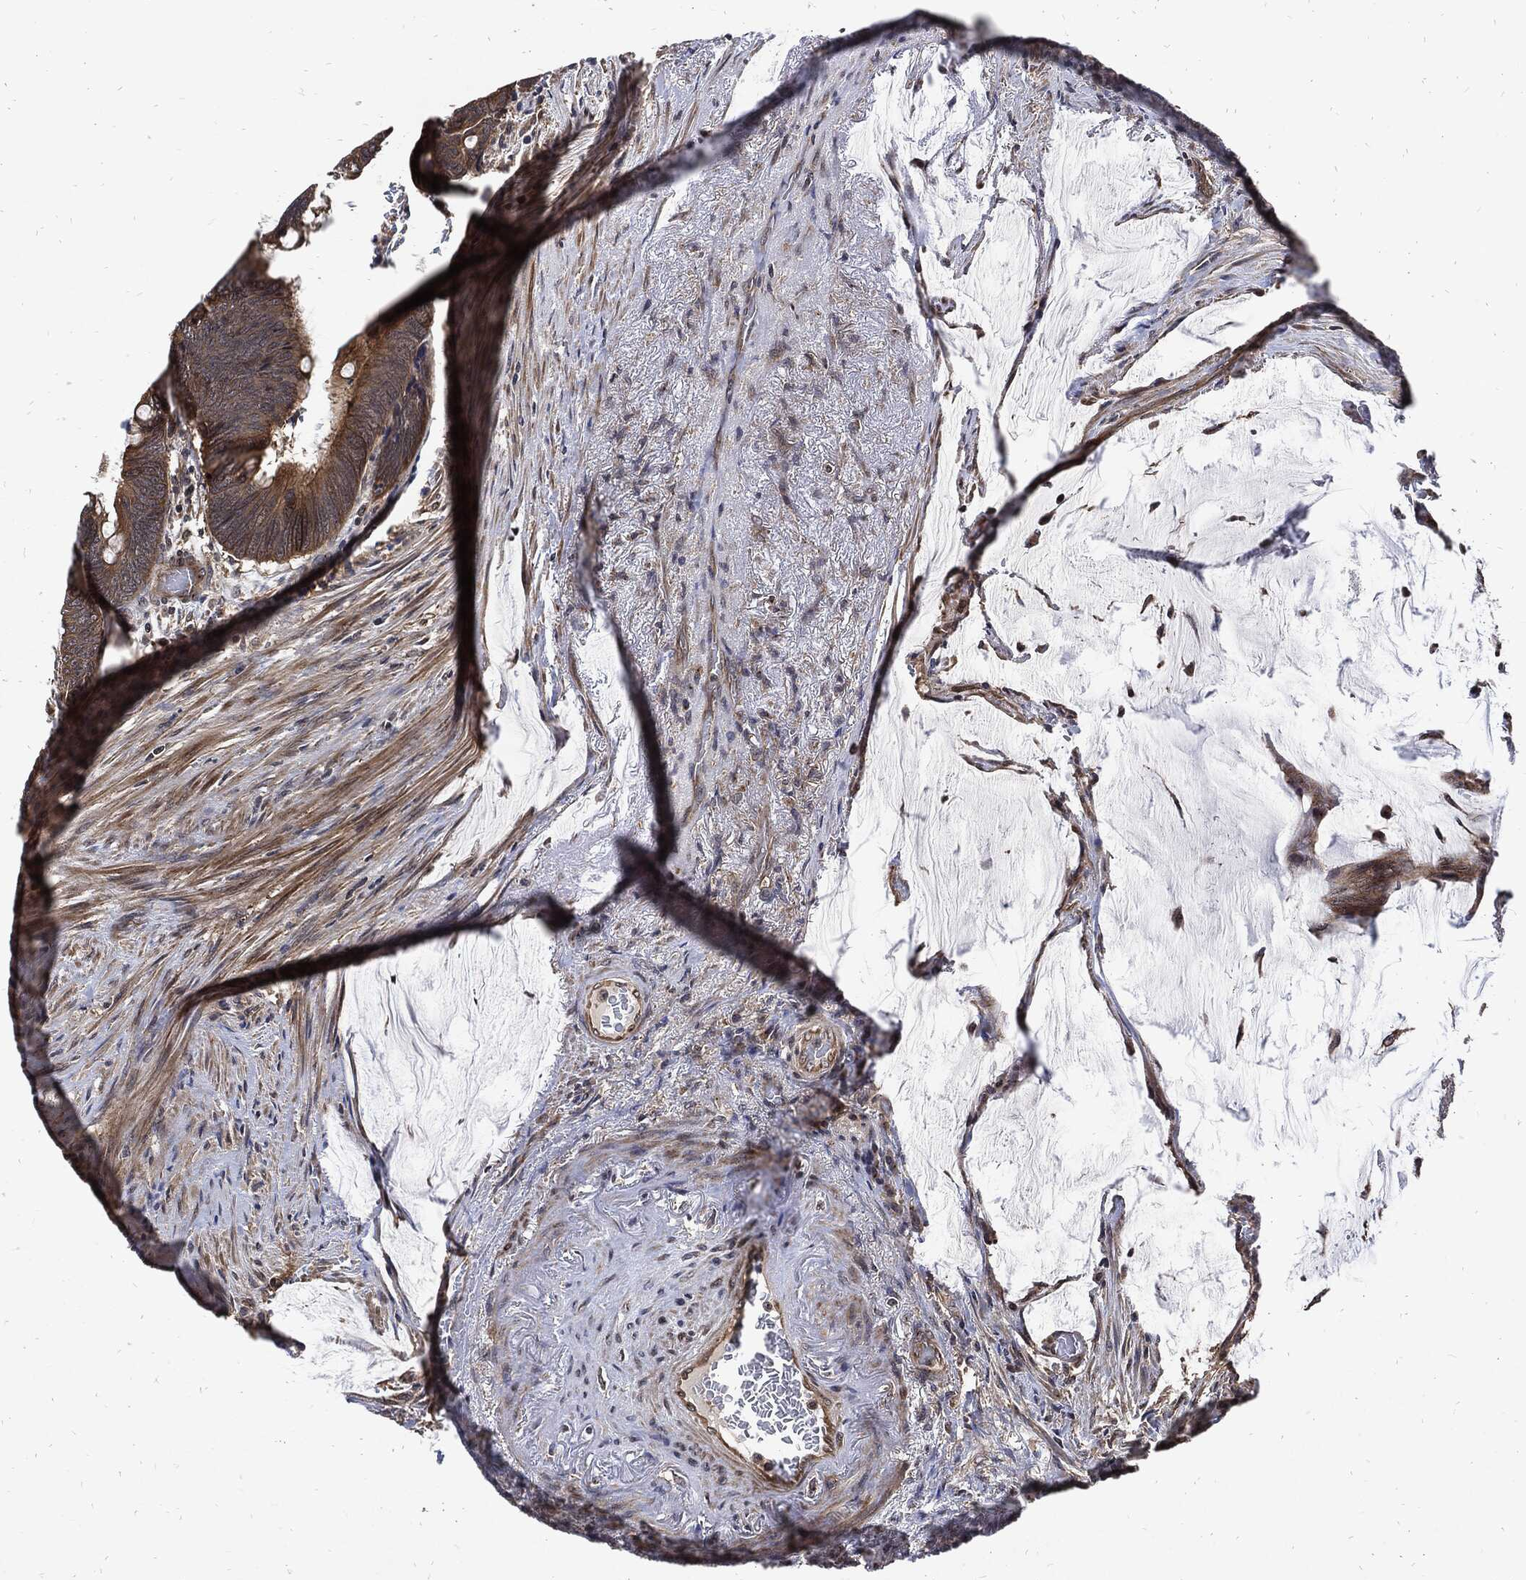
{"staining": {"intensity": "moderate", "quantity": ">75%", "location": "cytoplasmic/membranous"}, "tissue": "colorectal cancer", "cell_type": "Tumor cells", "image_type": "cancer", "snomed": [{"axis": "morphology", "description": "Normal tissue, NOS"}, {"axis": "morphology", "description": "Adenocarcinoma, NOS"}, {"axis": "topography", "description": "Rectum"}], "caption": "Protein staining of colorectal adenocarcinoma tissue reveals moderate cytoplasmic/membranous expression in approximately >75% of tumor cells. Using DAB (brown) and hematoxylin (blue) stains, captured at high magnification using brightfield microscopy.", "gene": "DCTN1", "patient": {"sex": "male", "age": 92}}